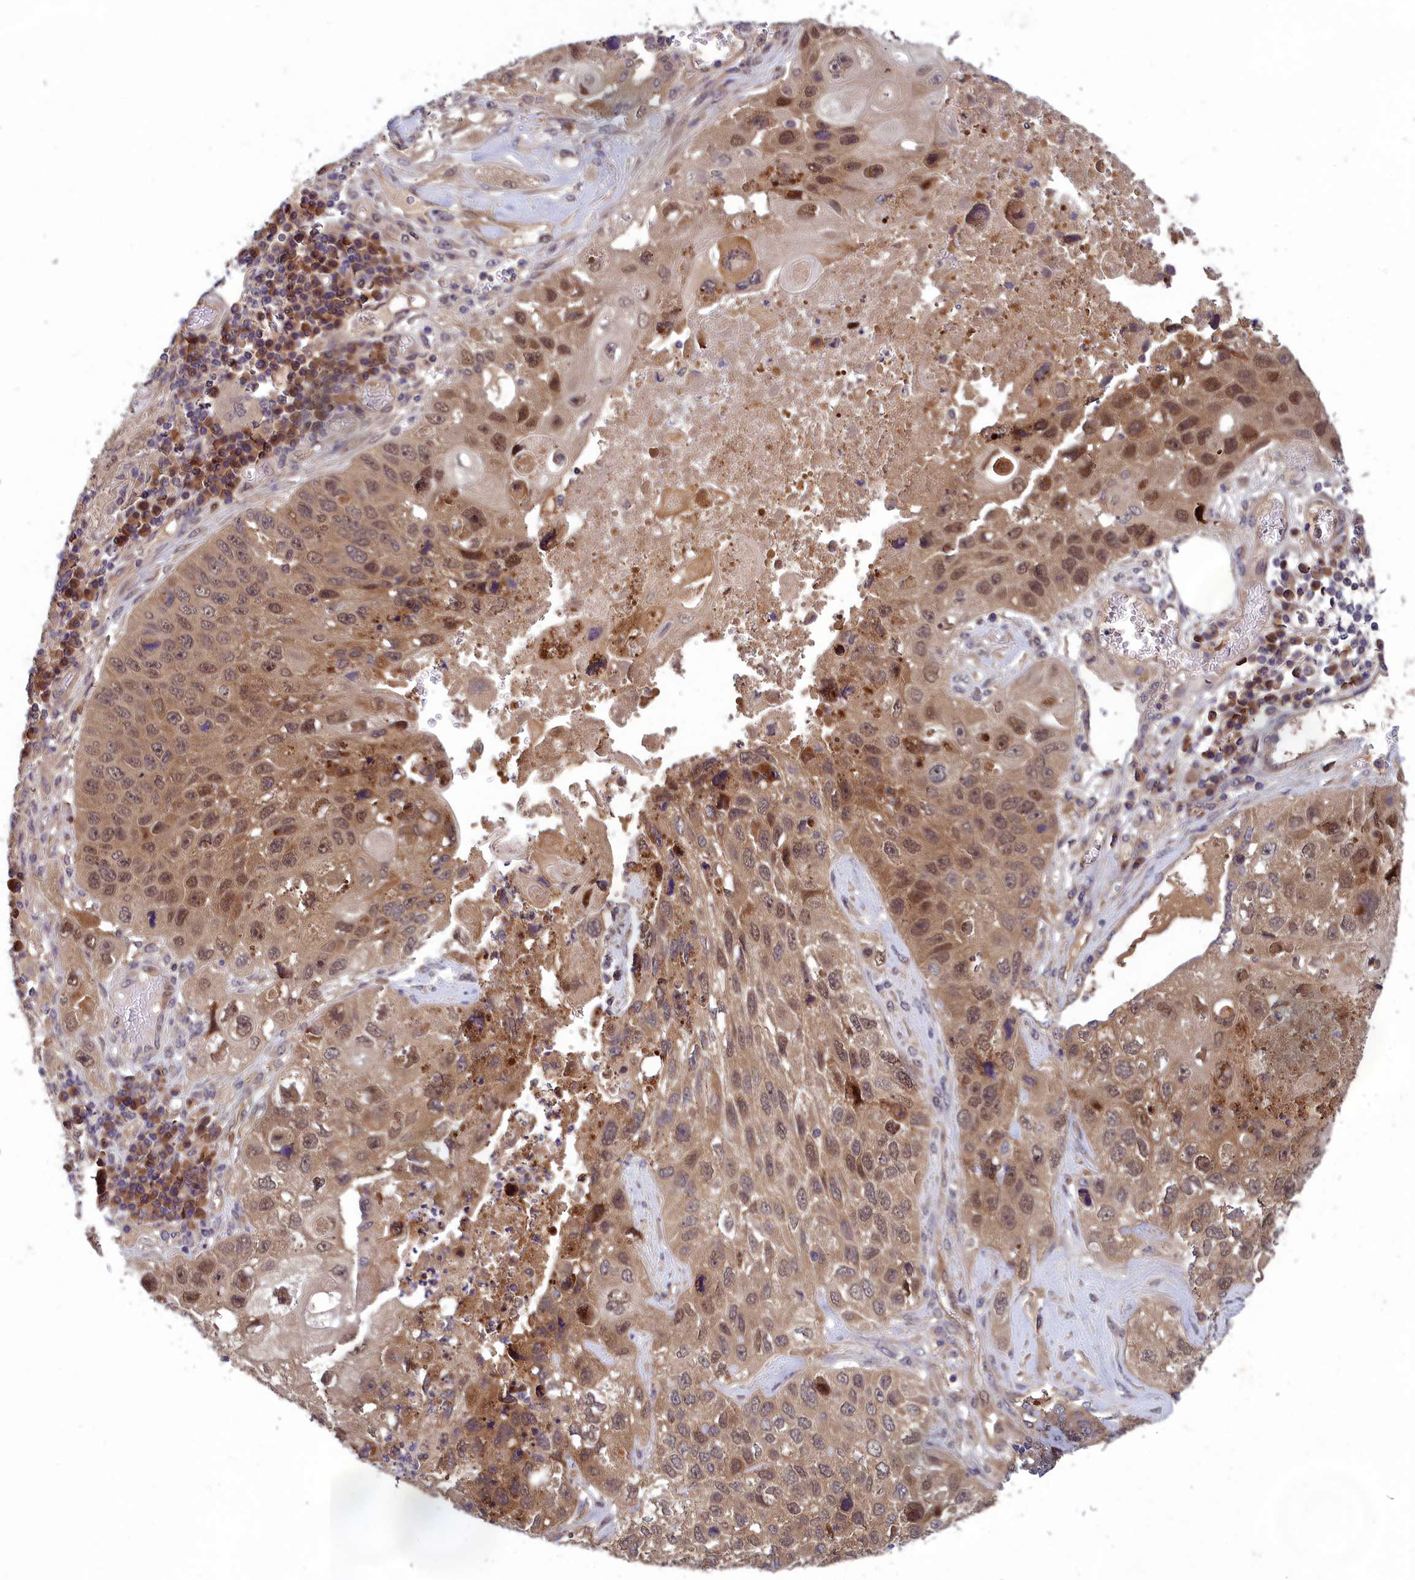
{"staining": {"intensity": "moderate", "quantity": ">75%", "location": "cytoplasmic/membranous,nuclear"}, "tissue": "lung cancer", "cell_type": "Tumor cells", "image_type": "cancer", "snomed": [{"axis": "morphology", "description": "Squamous cell carcinoma, NOS"}, {"axis": "topography", "description": "Lung"}], "caption": "DAB immunohistochemical staining of human lung cancer shows moderate cytoplasmic/membranous and nuclear protein expression in approximately >75% of tumor cells.", "gene": "CCDC15", "patient": {"sex": "male", "age": 61}}